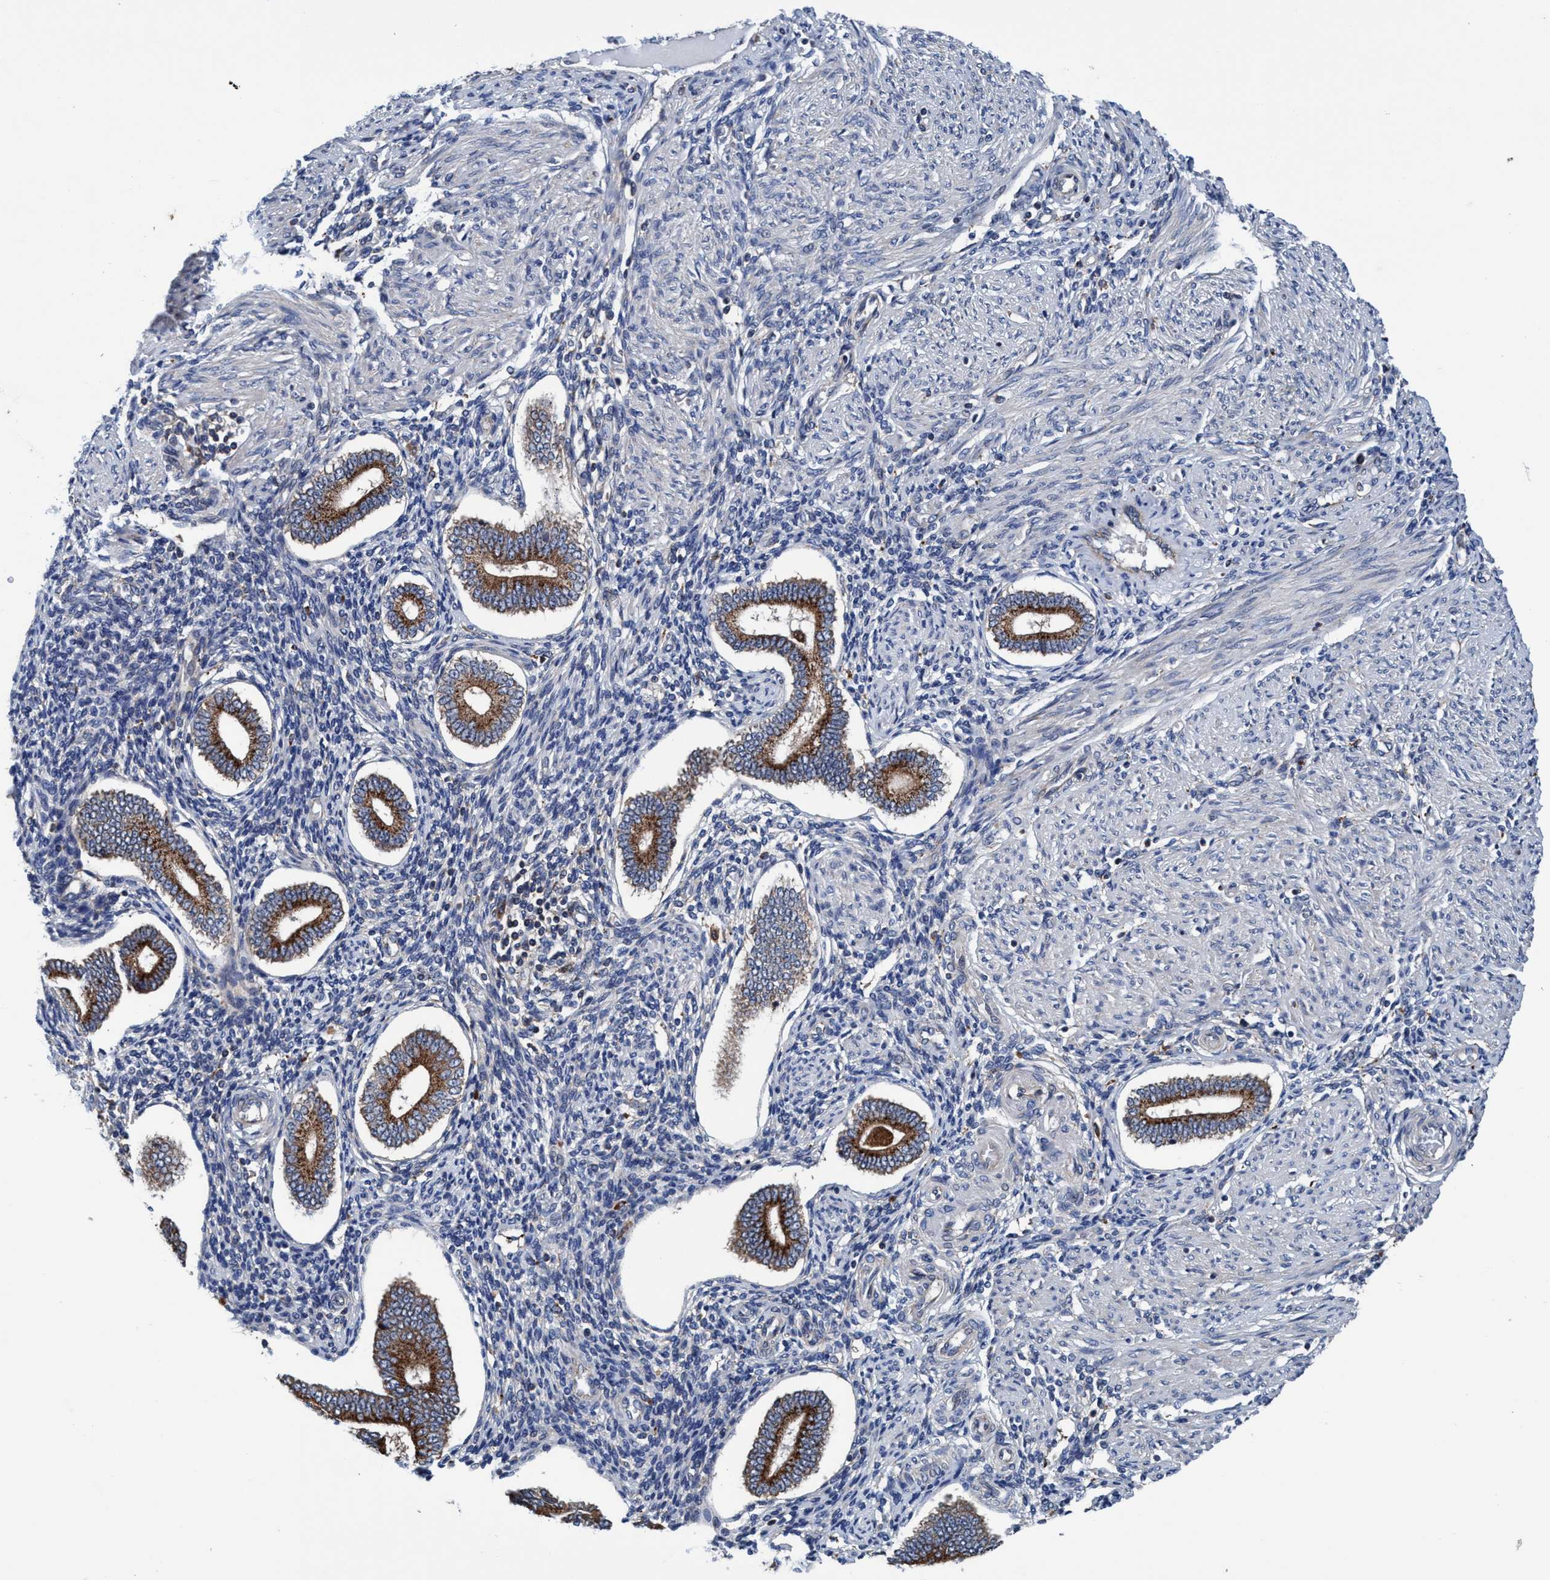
{"staining": {"intensity": "weak", "quantity": "<25%", "location": "cytoplasmic/membranous"}, "tissue": "endometrium", "cell_type": "Cells in endometrial stroma", "image_type": "normal", "snomed": [{"axis": "morphology", "description": "Normal tissue, NOS"}, {"axis": "topography", "description": "Endometrium"}], "caption": "The micrograph exhibits no significant expression in cells in endometrial stroma of endometrium.", "gene": "ENDOG", "patient": {"sex": "female", "age": 42}}